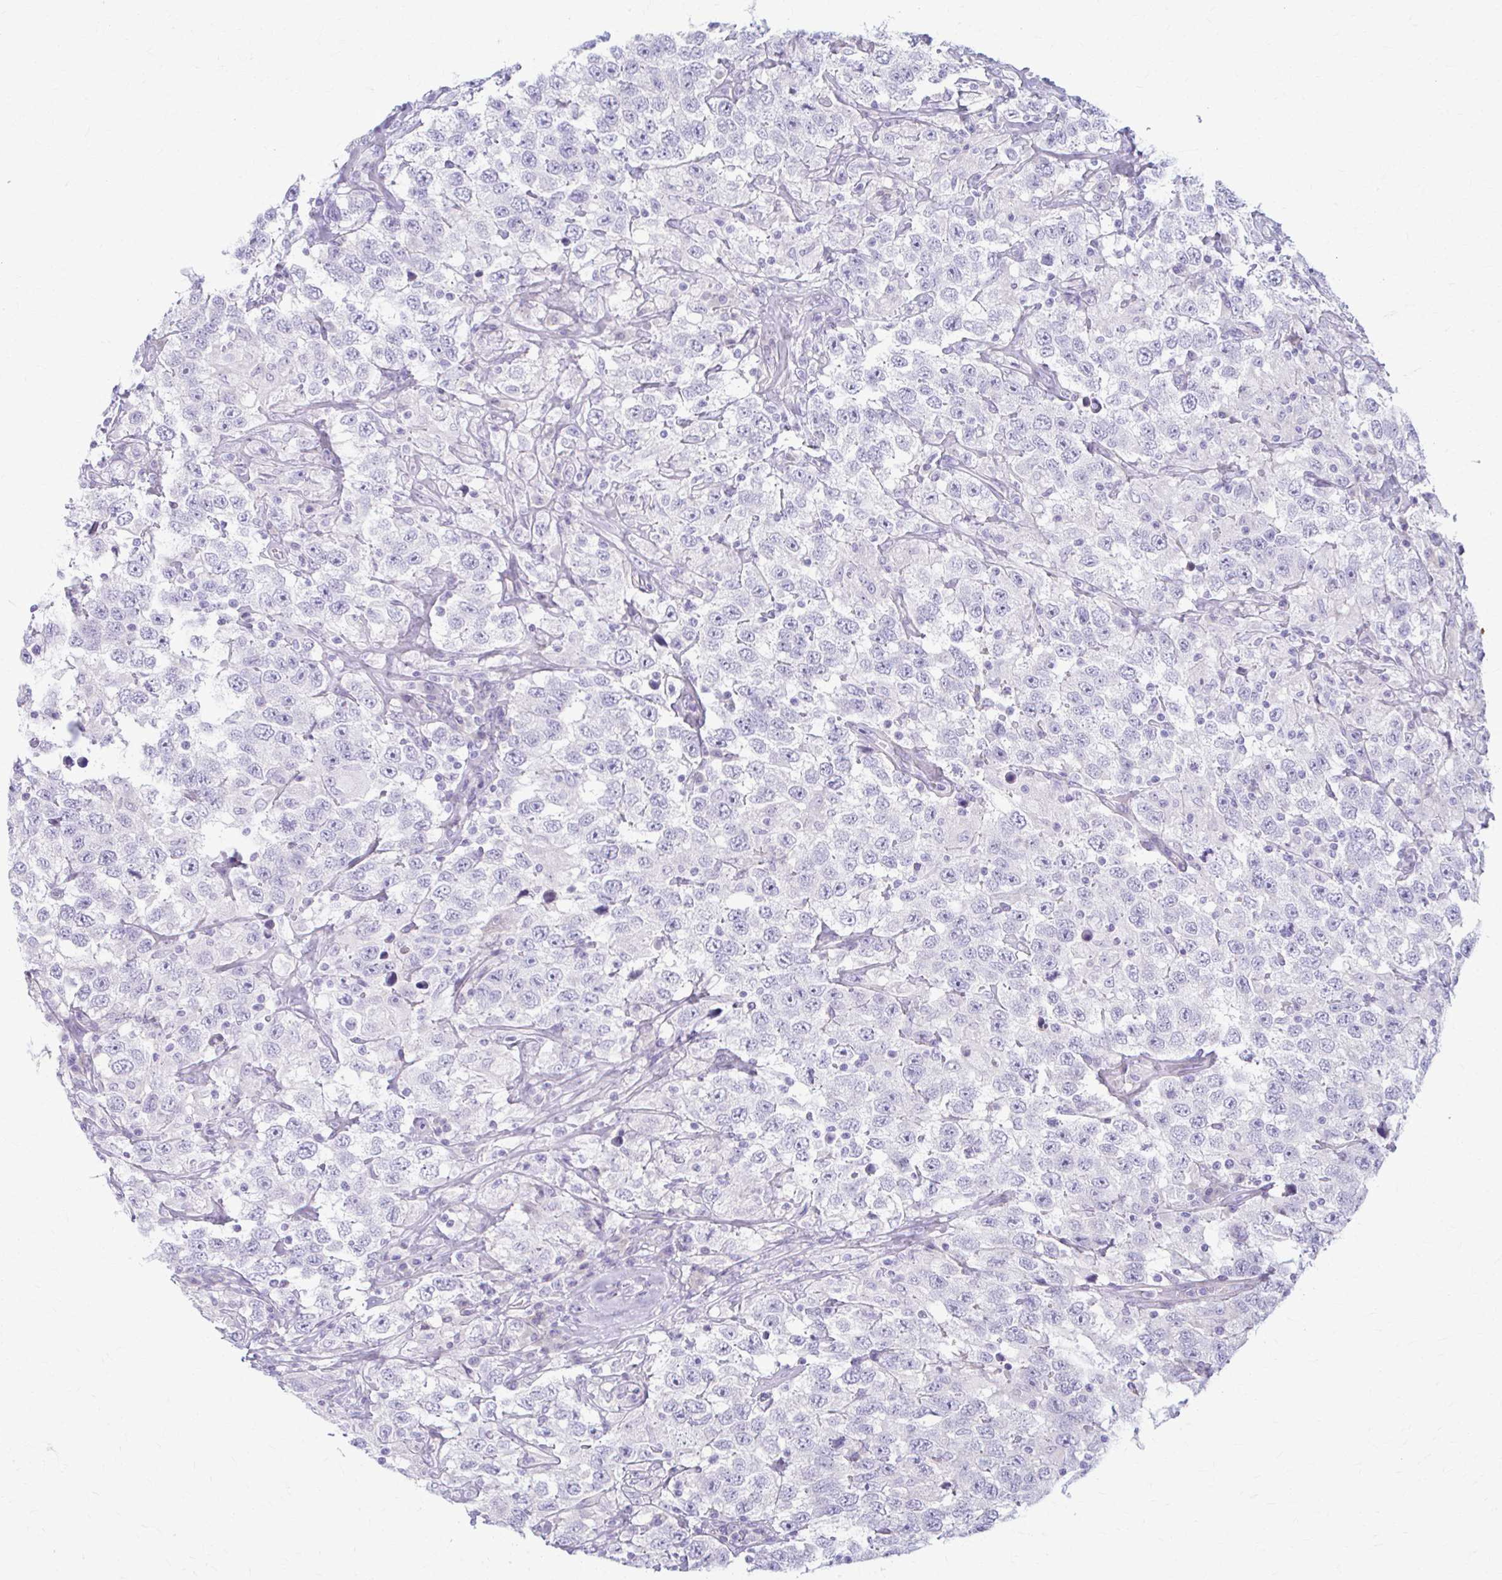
{"staining": {"intensity": "negative", "quantity": "none", "location": "none"}, "tissue": "testis cancer", "cell_type": "Tumor cells", "image_type": "cancer", "snomed": [{"axis": "morphology", "description": "Seminoma, NOS"}, {"axis": "topography", "description": "Testis"}], "caption": "Micrograph shows no protein expression in tumor cells of testis cancer (seminoma) tissue.", "gene": "PRKRA", "patient": {"sex": "male", "age": 41}}